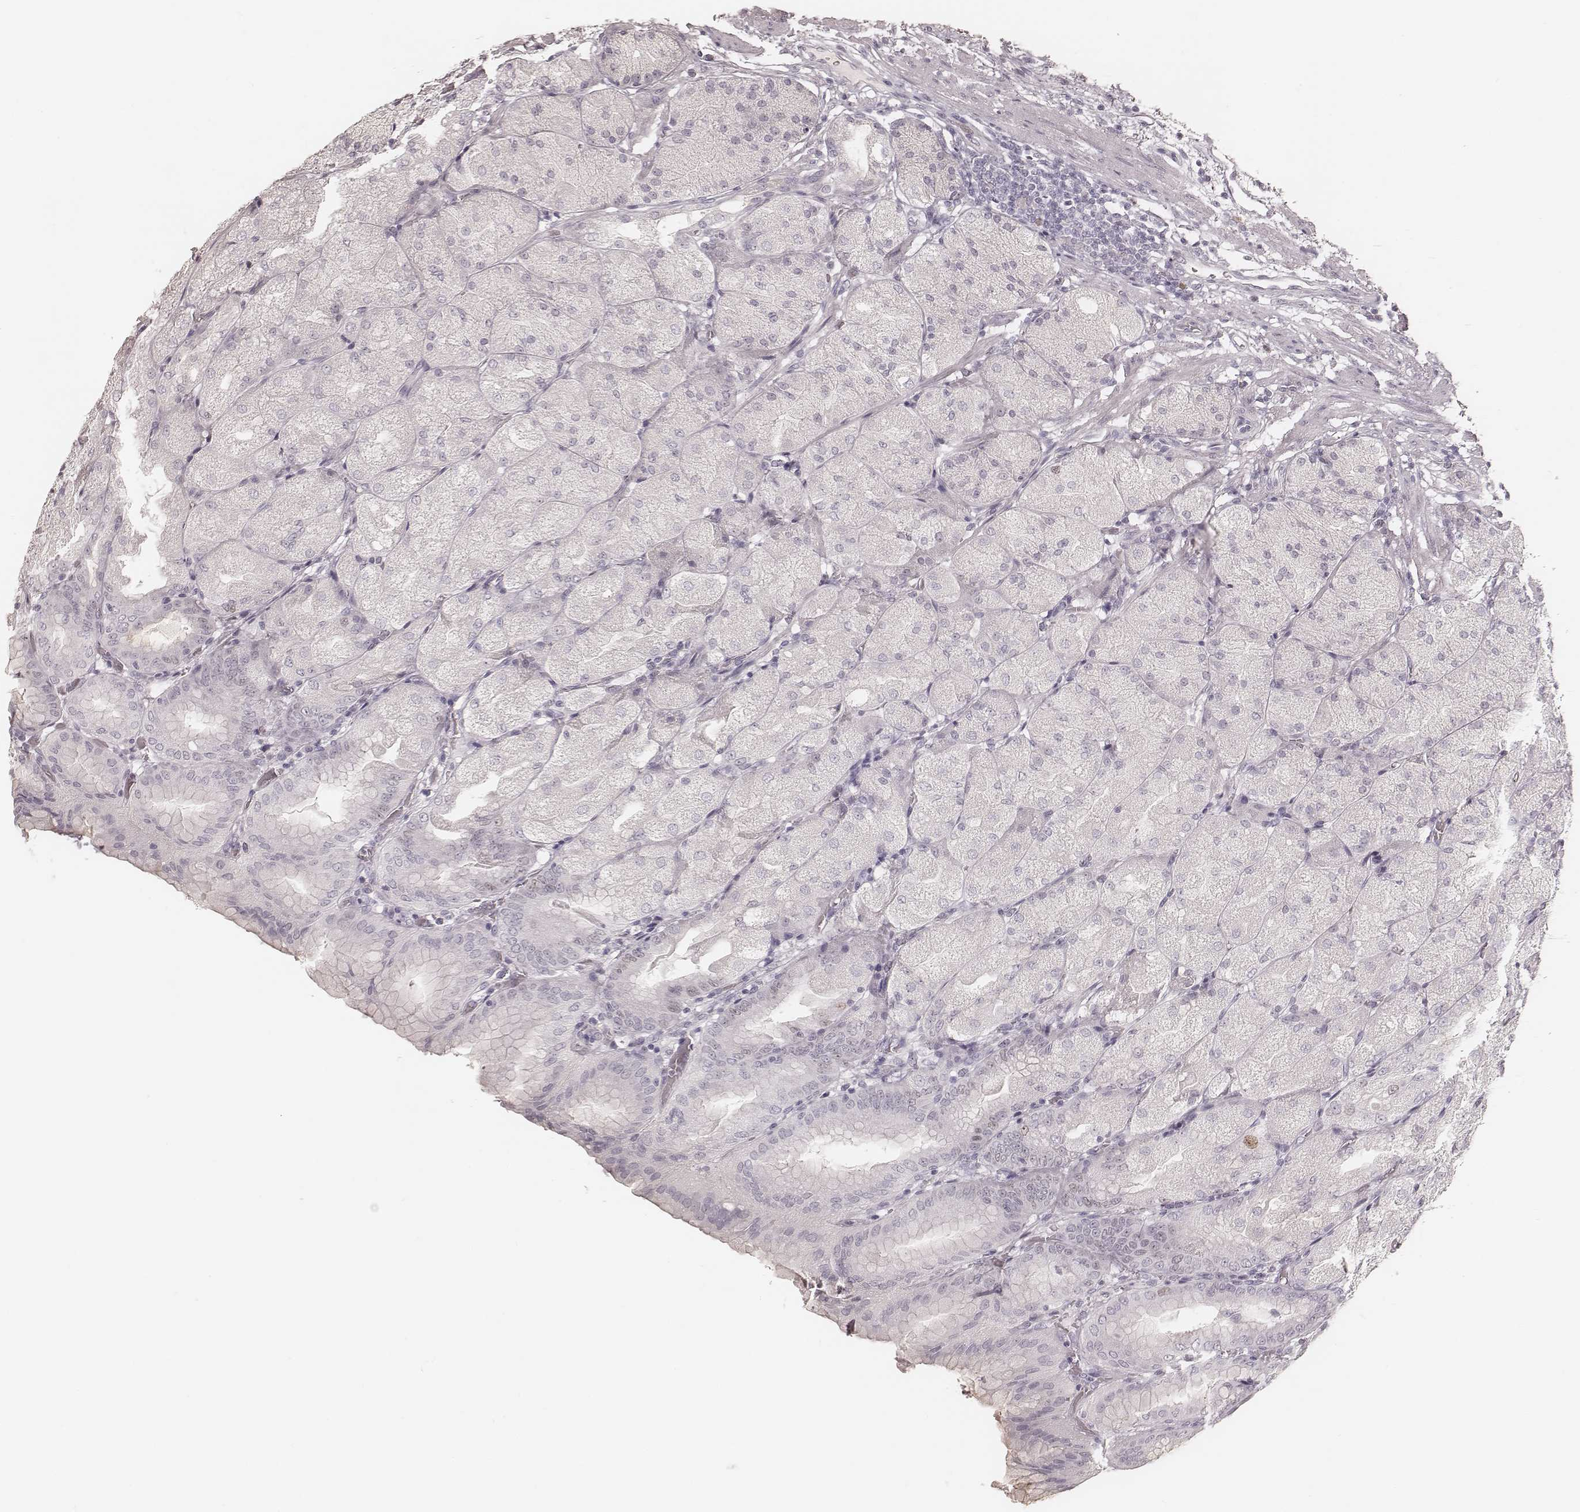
{"staining": {"intensity": "moderate", "quantity": "<25%", "location": "nuclear"}, "tissue": "stomach", "cell_type": "Glandular cells", "image_type": "normal", "snomed": [{"axis": "morphology", "description": "Normal tissue, NOS"}, {"axis": "topography", "description": "Stomach, upper"}, {"axis": "topography", "description": "Stomach"}, {"axis": "topography", "description": "Stomach, lower"}], "caption": "The photomicrograph demonstrates immunohistochemical staining of normal stomach. There is moderate nuclear expression is appreciated in about <25% of glandular cells.", "gene": "TEX37", "patient": {"sex": "male", "age": 62}}